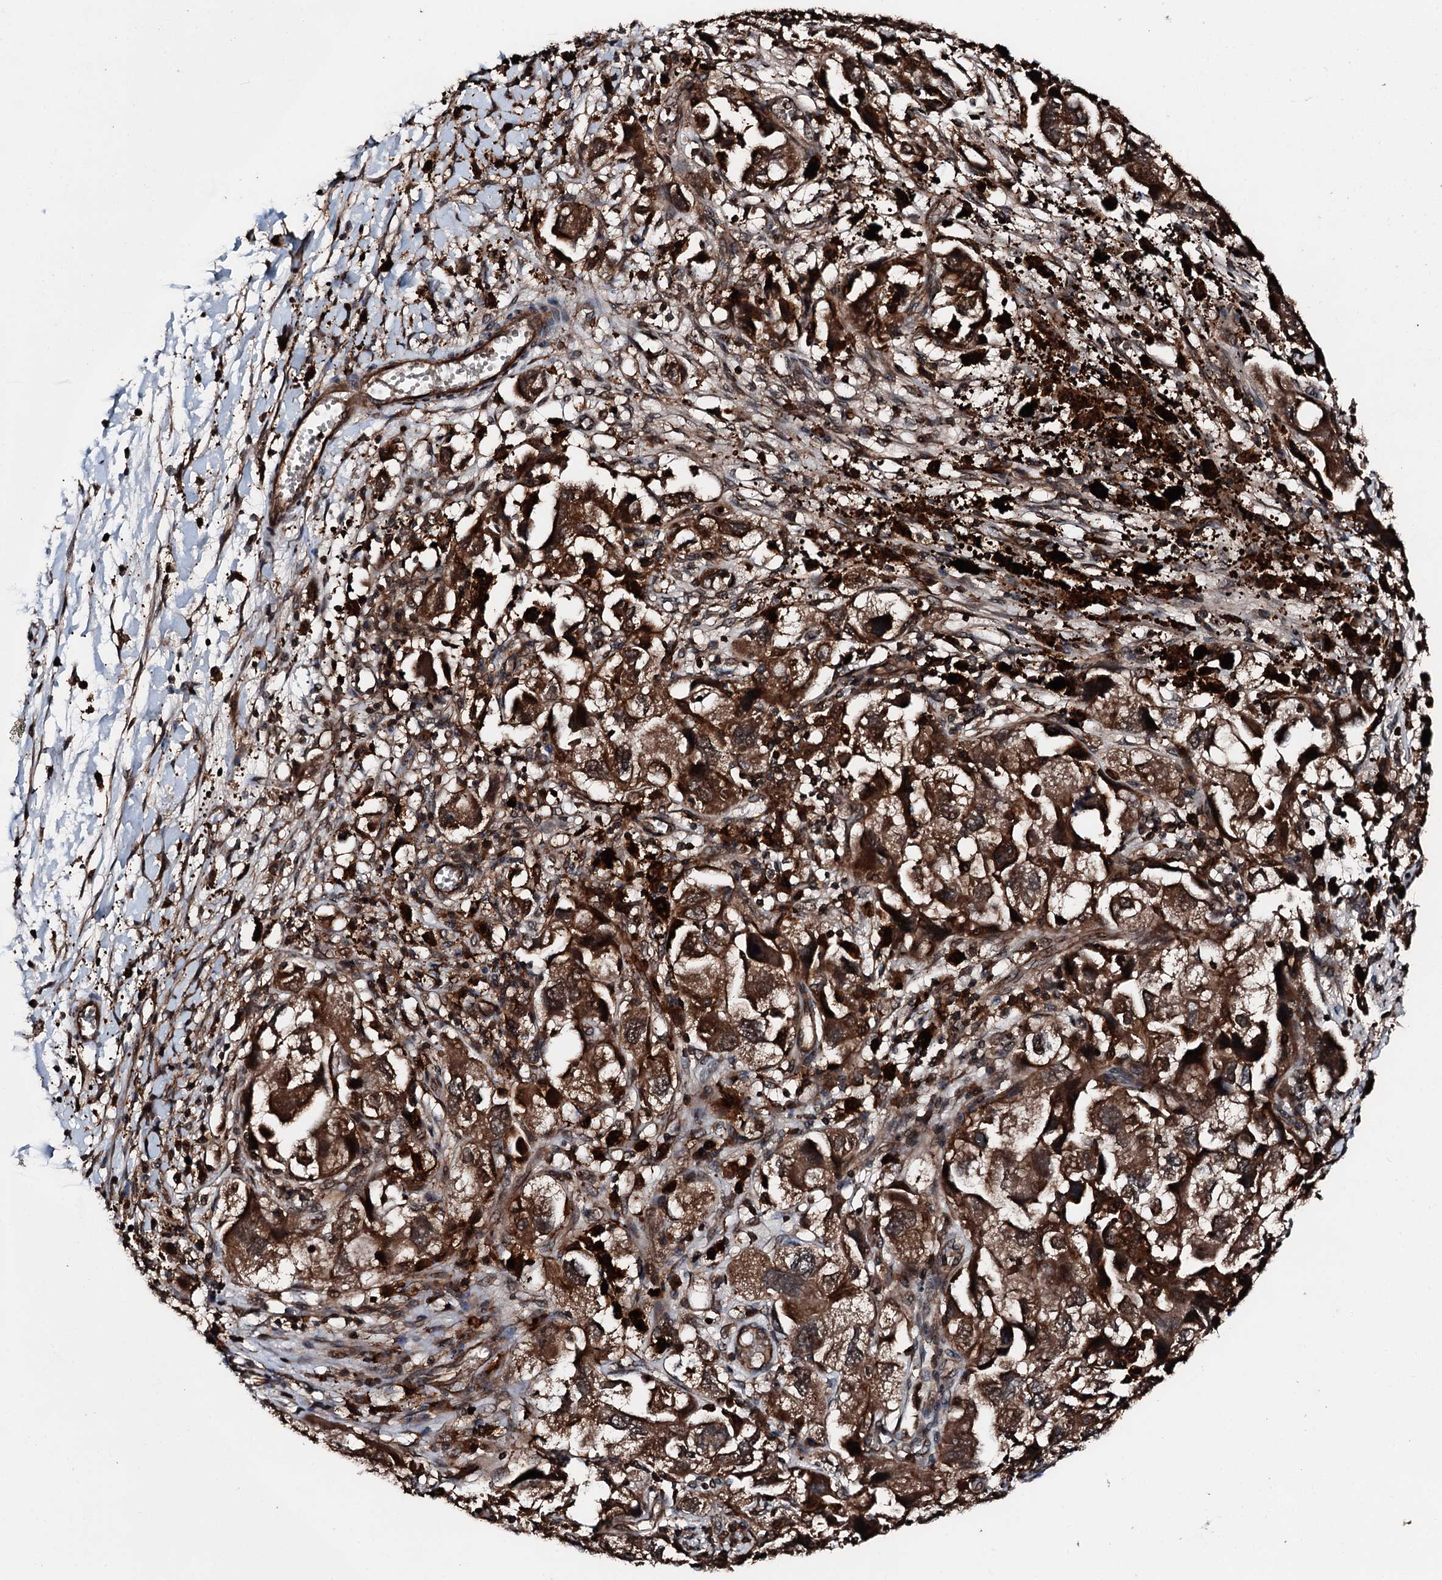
{"staining": {"intensity": "strong", "quantity": ">75%", "location": "cytoplasmic/membranous"}, "tissue": "ovarian cancer", "cell_type": "Tumor cells", "image_type": "cancer", "snomed": [{"axis": "morphology", "description": "Carcinoma, NOS"}, {"axis": "morphology", "description": "Cystadenocarcinoma, serous, NOS"}, {"axis": "topography", "description": "Ovary"}], "caption": "This histopathology image displays serous cystadenocarcinoma (ovarian) stained with immunohistochemistry (IHC) to label a protein in brown. The cytoplasmic/membranous of tumor cells show strong positivity for the protein. Nuclei are counter-stained blue.", "gene": "FGD4", "patient": {"sex": "female", "age": 69}}